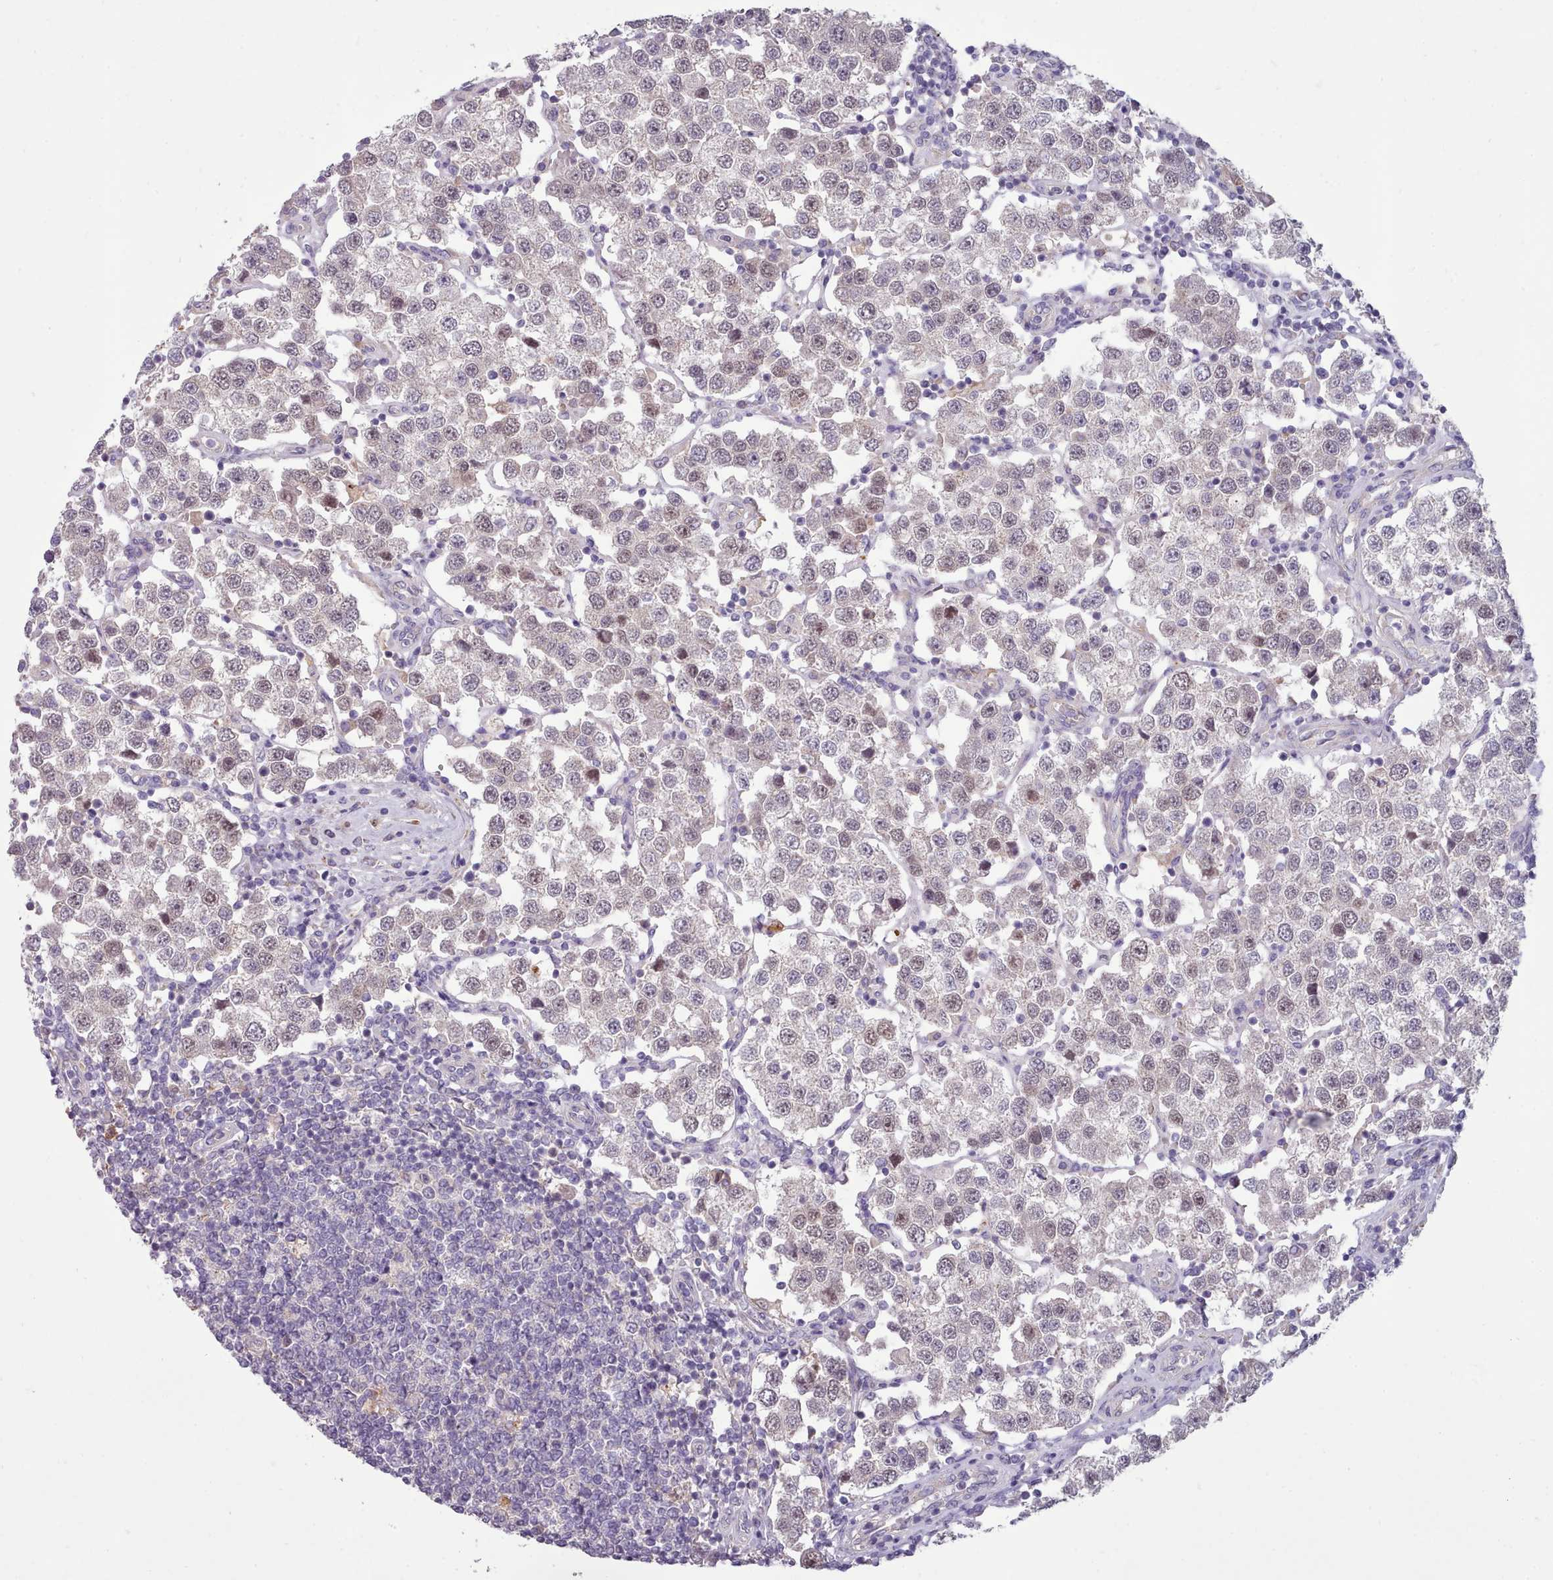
{"staining": {"intensity": "weak", "quantity": "25%-75%", "location": "nuclear"}, "tissue": "testis cancer", "cell_type": "Tumor cells", "image_type": "cancer", "snomed": [{"axis": "morphology", "description": "Seminoma, NOS"}, {"axis": "topography", "description": "Testis"}], "caption": "Testis cancer (seminoma) stained for a protein reveals weak nuclear positivity in tumor cells. (DAB (3,3'-diaminobenzidine) = brown stain, brightfield microscopy at high magnification).", "gene": "DPF1", "patient": {"sex": "male", "age": 37}}